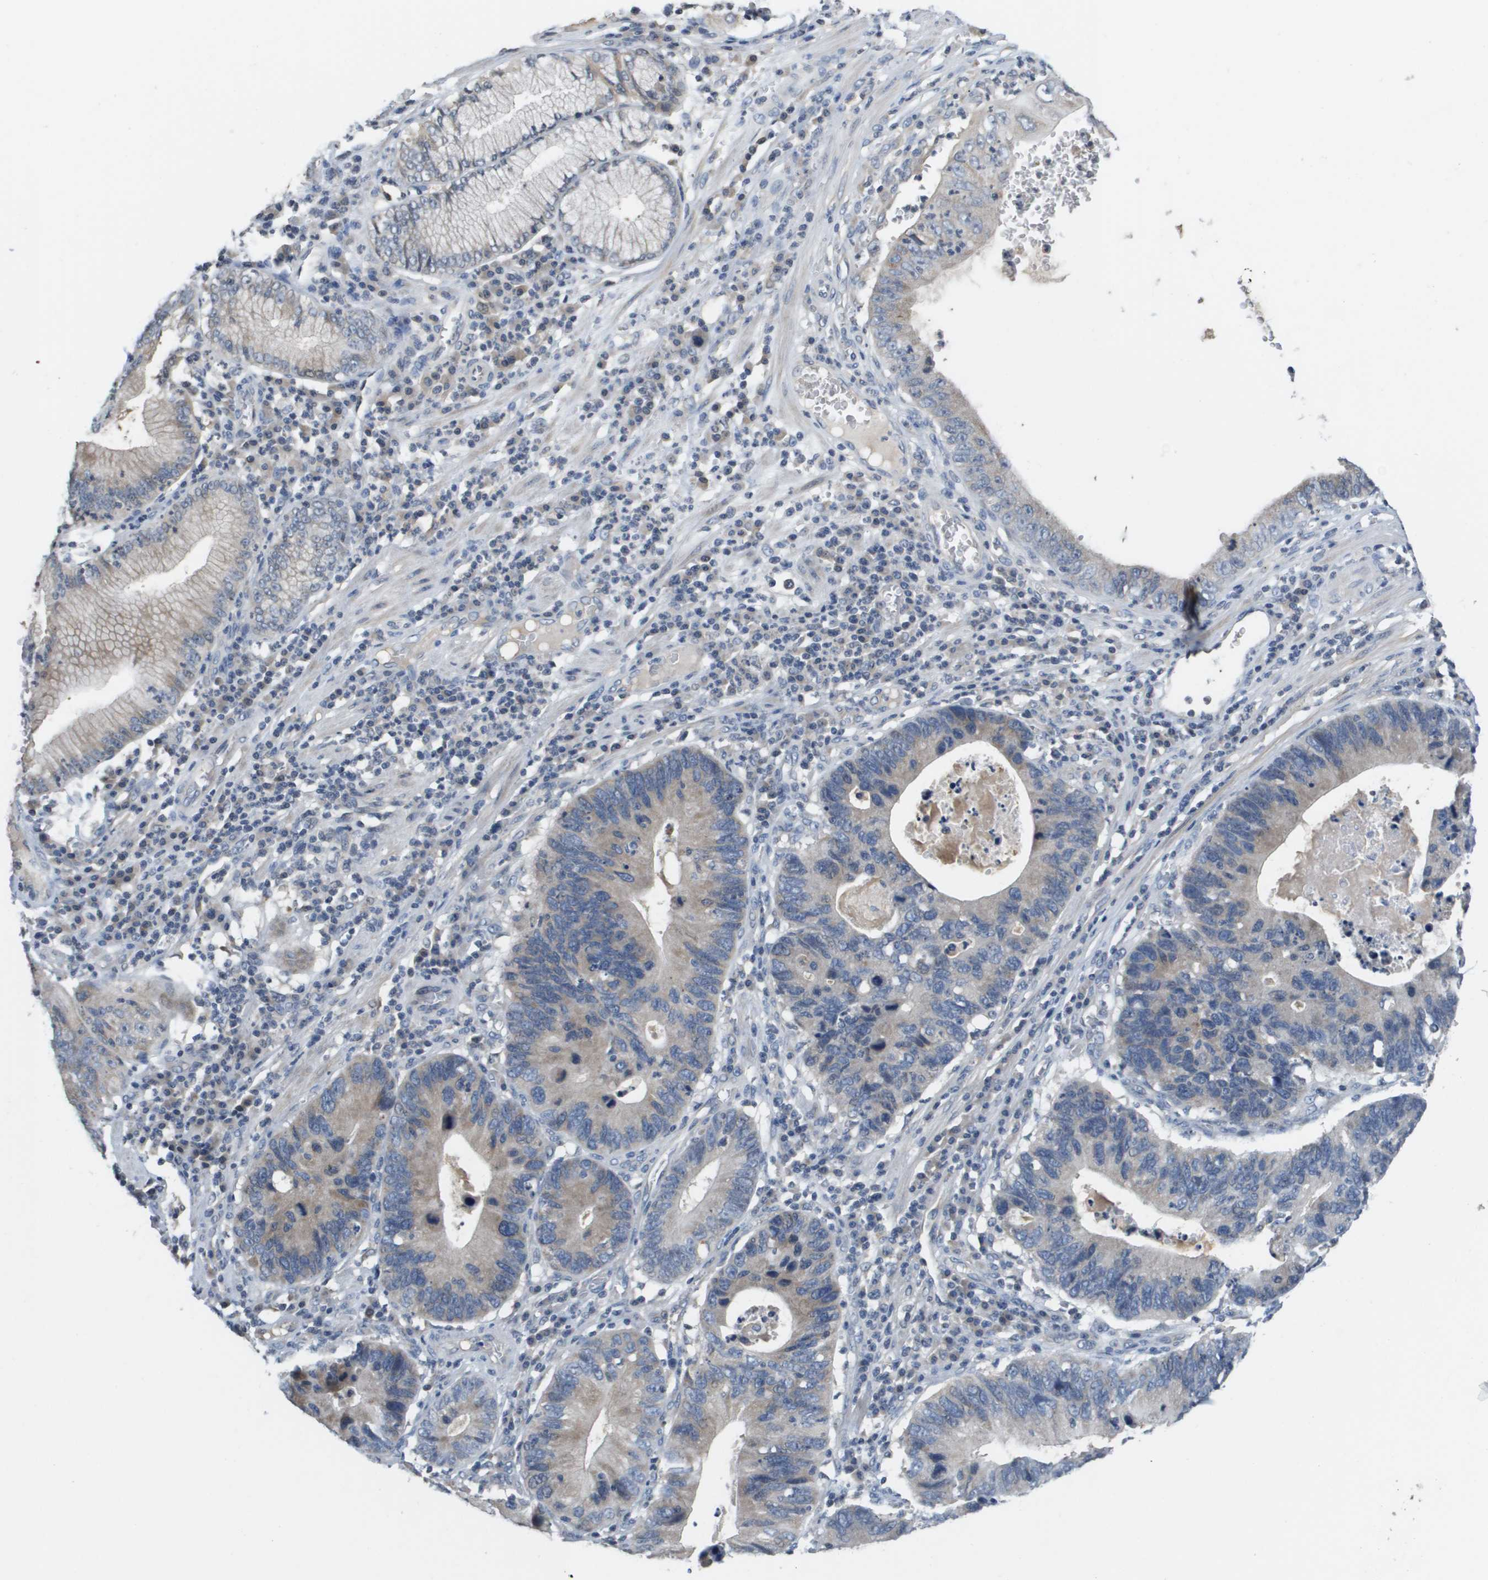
{"staining": {"intensity": "weak", "quantity": "<25%", "location": "cytoplasmic/membranous"}, "tissue": "stomach cancer", "cell_type": "Tumor cells", "image_type": "cancer", "snomed": [{"axis": "morphology", "description": "Adenocarcinoma, NOS"}, {"axis": "topography", "description": "Stomach"}], "caption": "There is no significant staining in tumor cells of adenocarcinoma (stomach).", "gene": "CAPN11", "patient": {"sex": "male", "age": 59}}